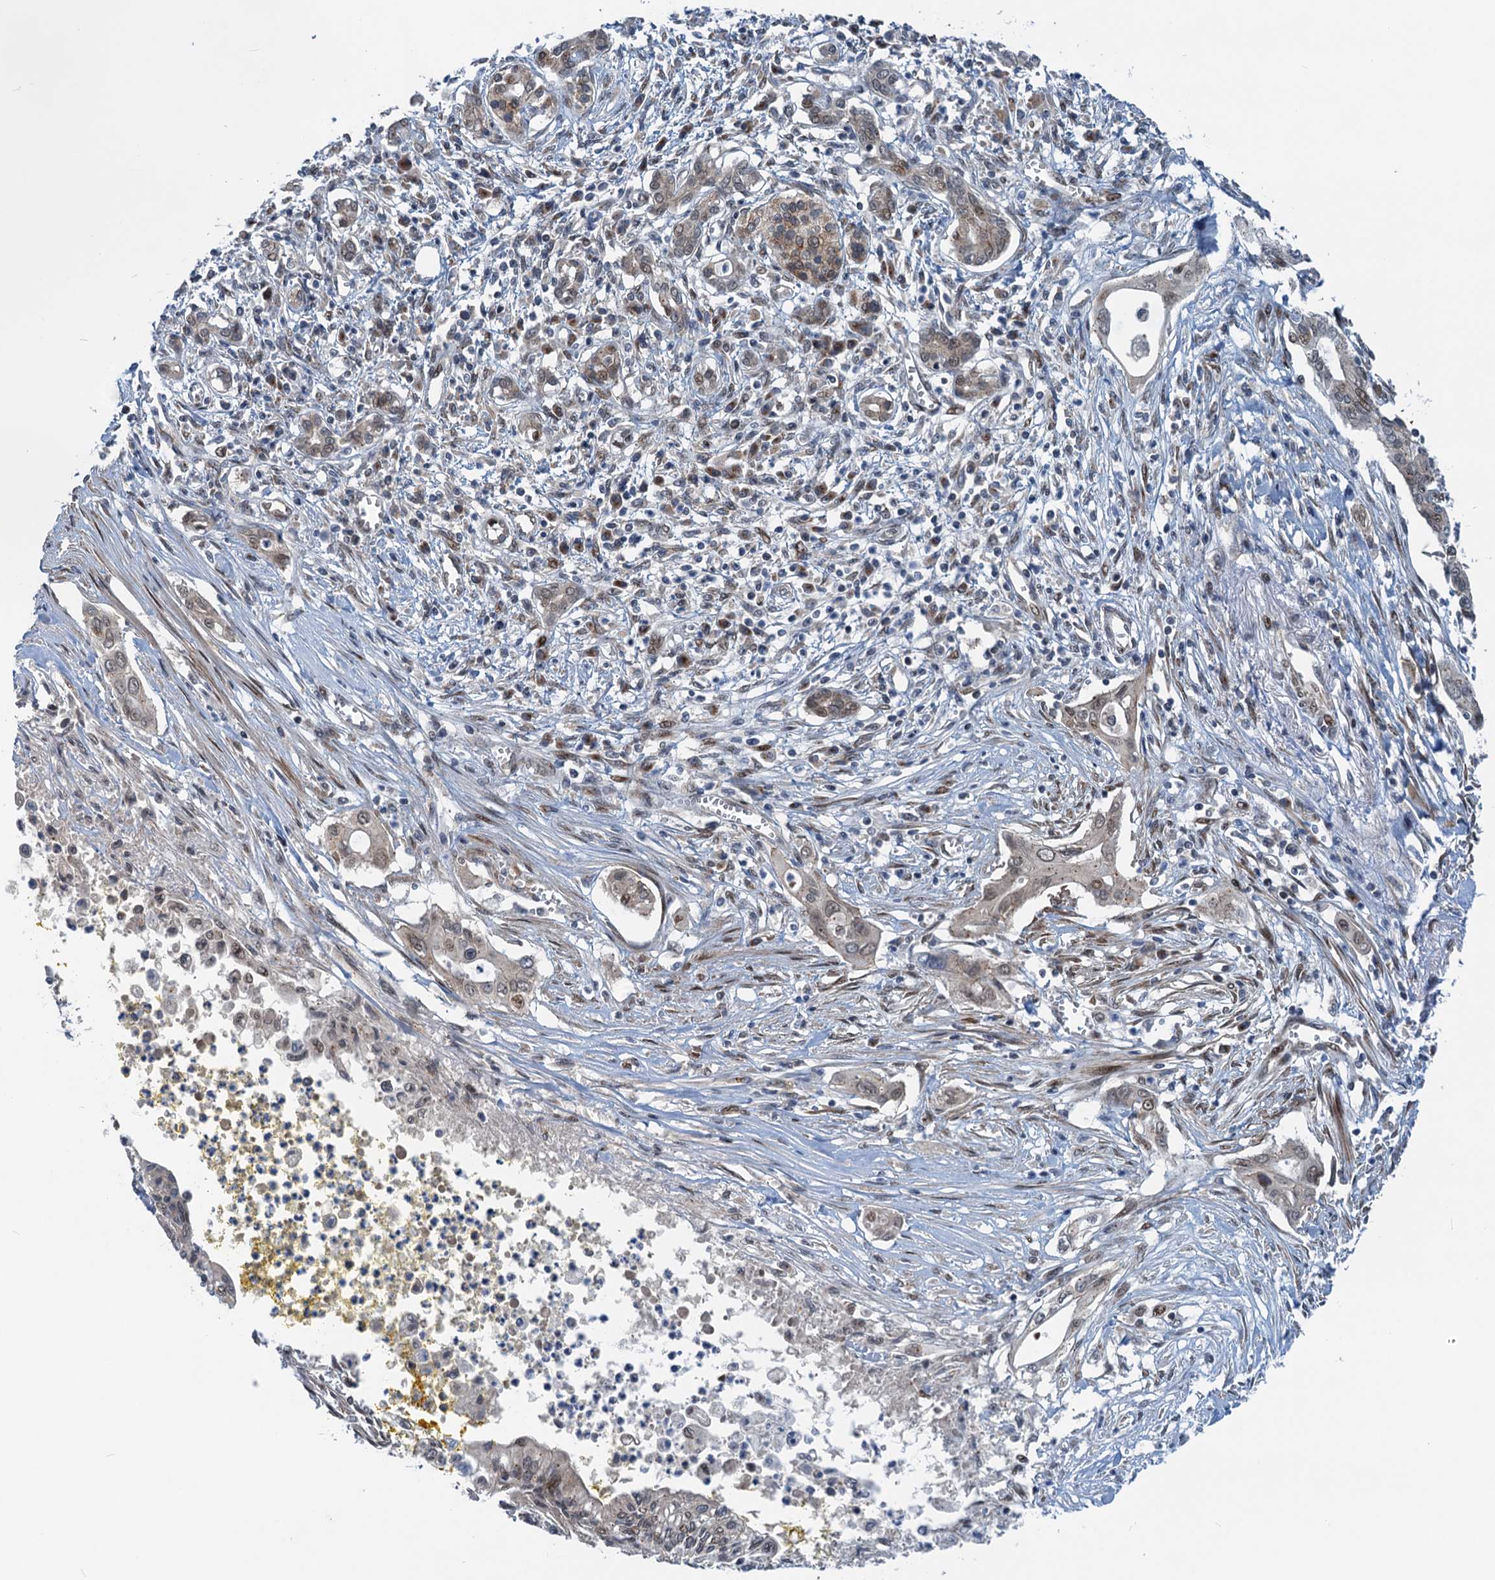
{"staining": {"intensity": "weak", "quantity": ">75%", "location": "cytoplasmic/membranous,nuclear"}, "tissue": "pancreatic cancer", "cell_type": "Tumor cells", "image_type": "cancer", "snomed": [{"axis": "morphology", "description": "Adenocarcinoma, NOS"}, {"axis": "topography", "description": "Pancreas"}], "caption": "Immunohistochemical staining of pancreatic adenocarcinoma demonstrates low levels of weak cytoplasmic/membranous and nuclear expression in approximately >75% of tumor cells. Nuclei are stained in blue.", "gene": "DYNC2I2", "patient": {"sex": "male", "age": 58}}